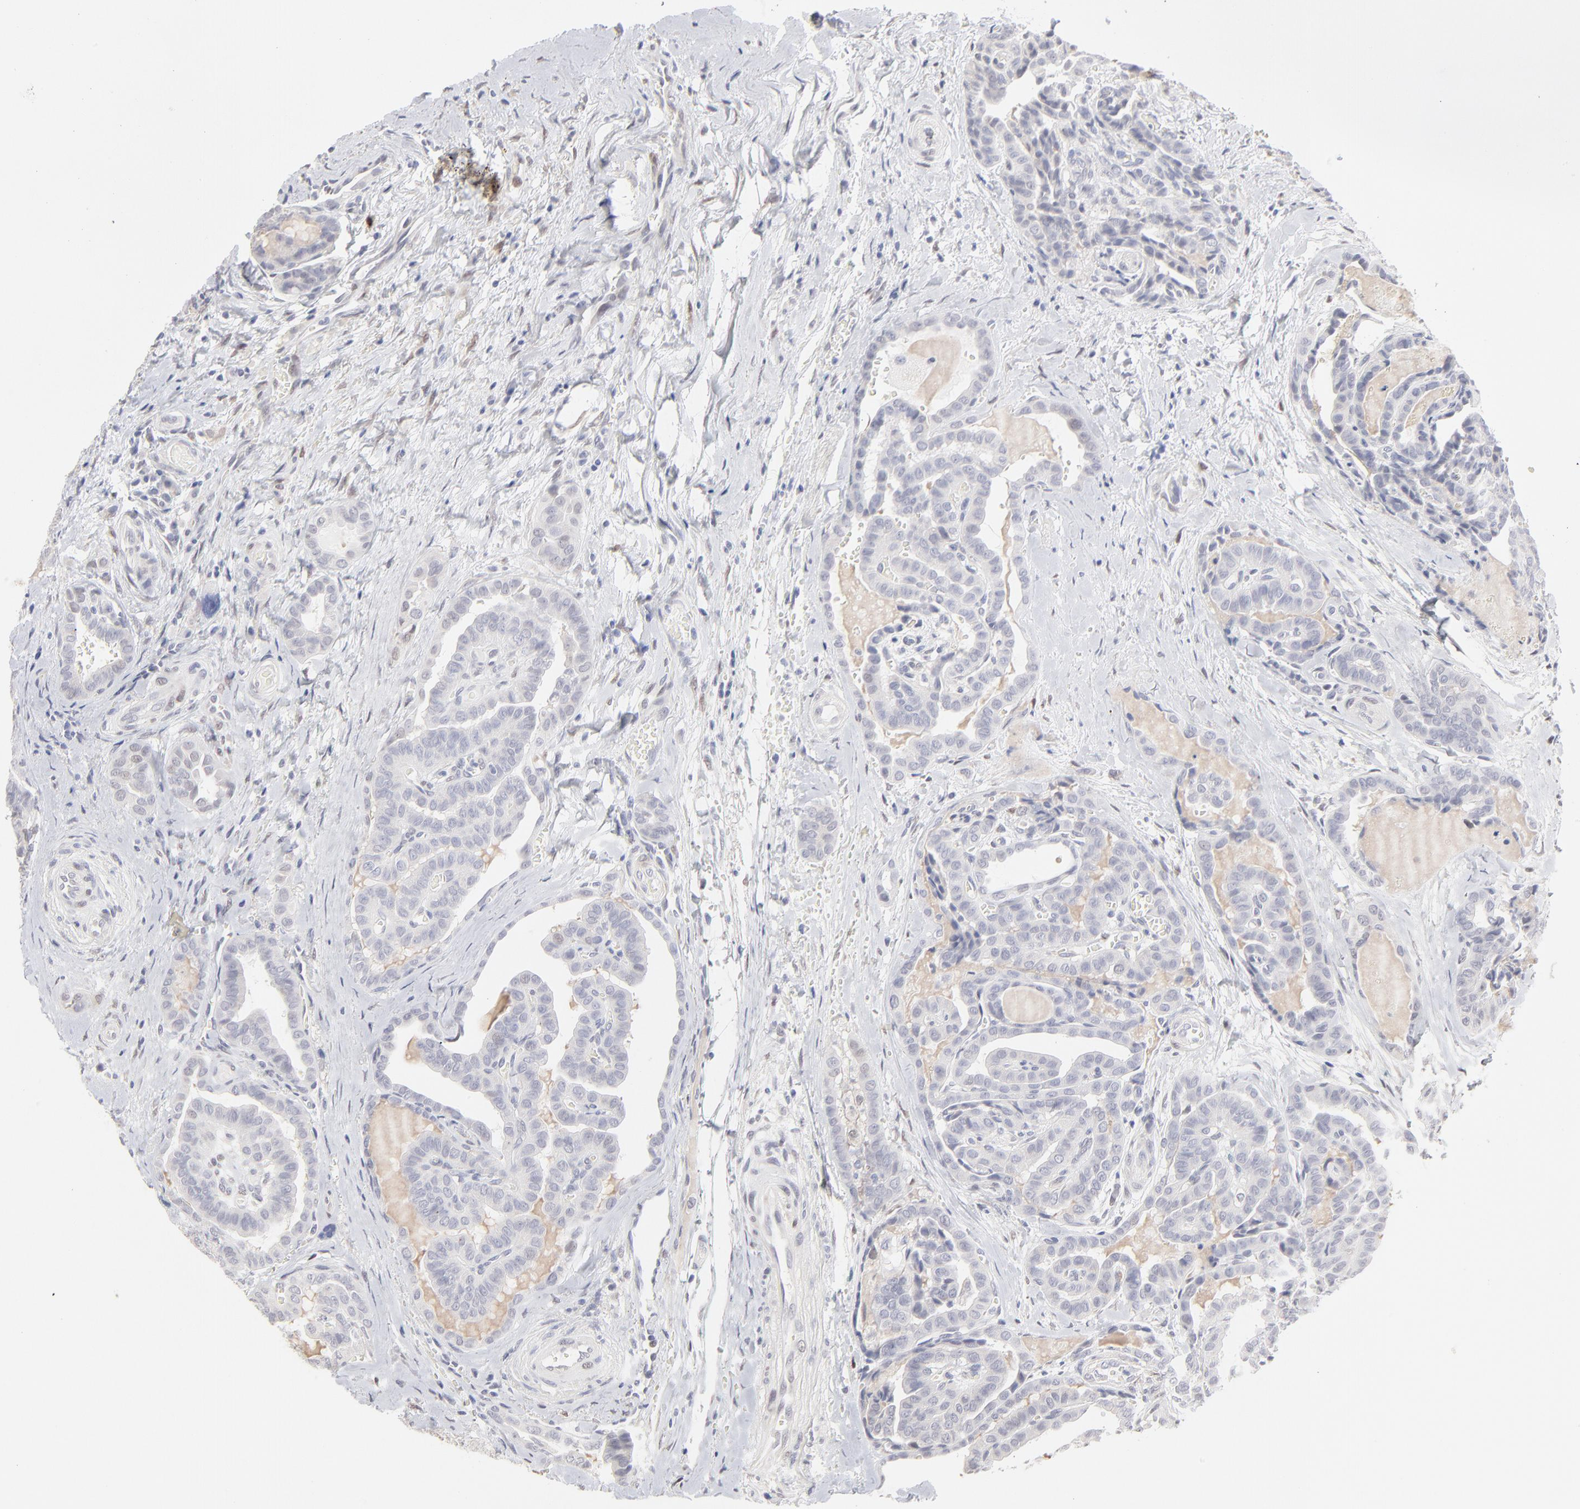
{"staining": {"intensity": "negative", "quantity": "none", "location": "none"}, "tissue": "thyroid cancer", "cell_type": "Tumor cells", "image_type": "cancer", "snomed": [{"axis": "morphology", "description": "Carcinoma, NOS"}, {"axis": "topography", "description": "Thyroid gland"}], "caption": "Thyroid carcinoma was stained to show a protein in brown. There is no significant positivity in tumor cells. (DAB (3,3'-diaminobenzidine) immunohistochemistry (IHC), high magnification).", "gene": "RBM3", "patient": {"sex": "female", "age": 91}}